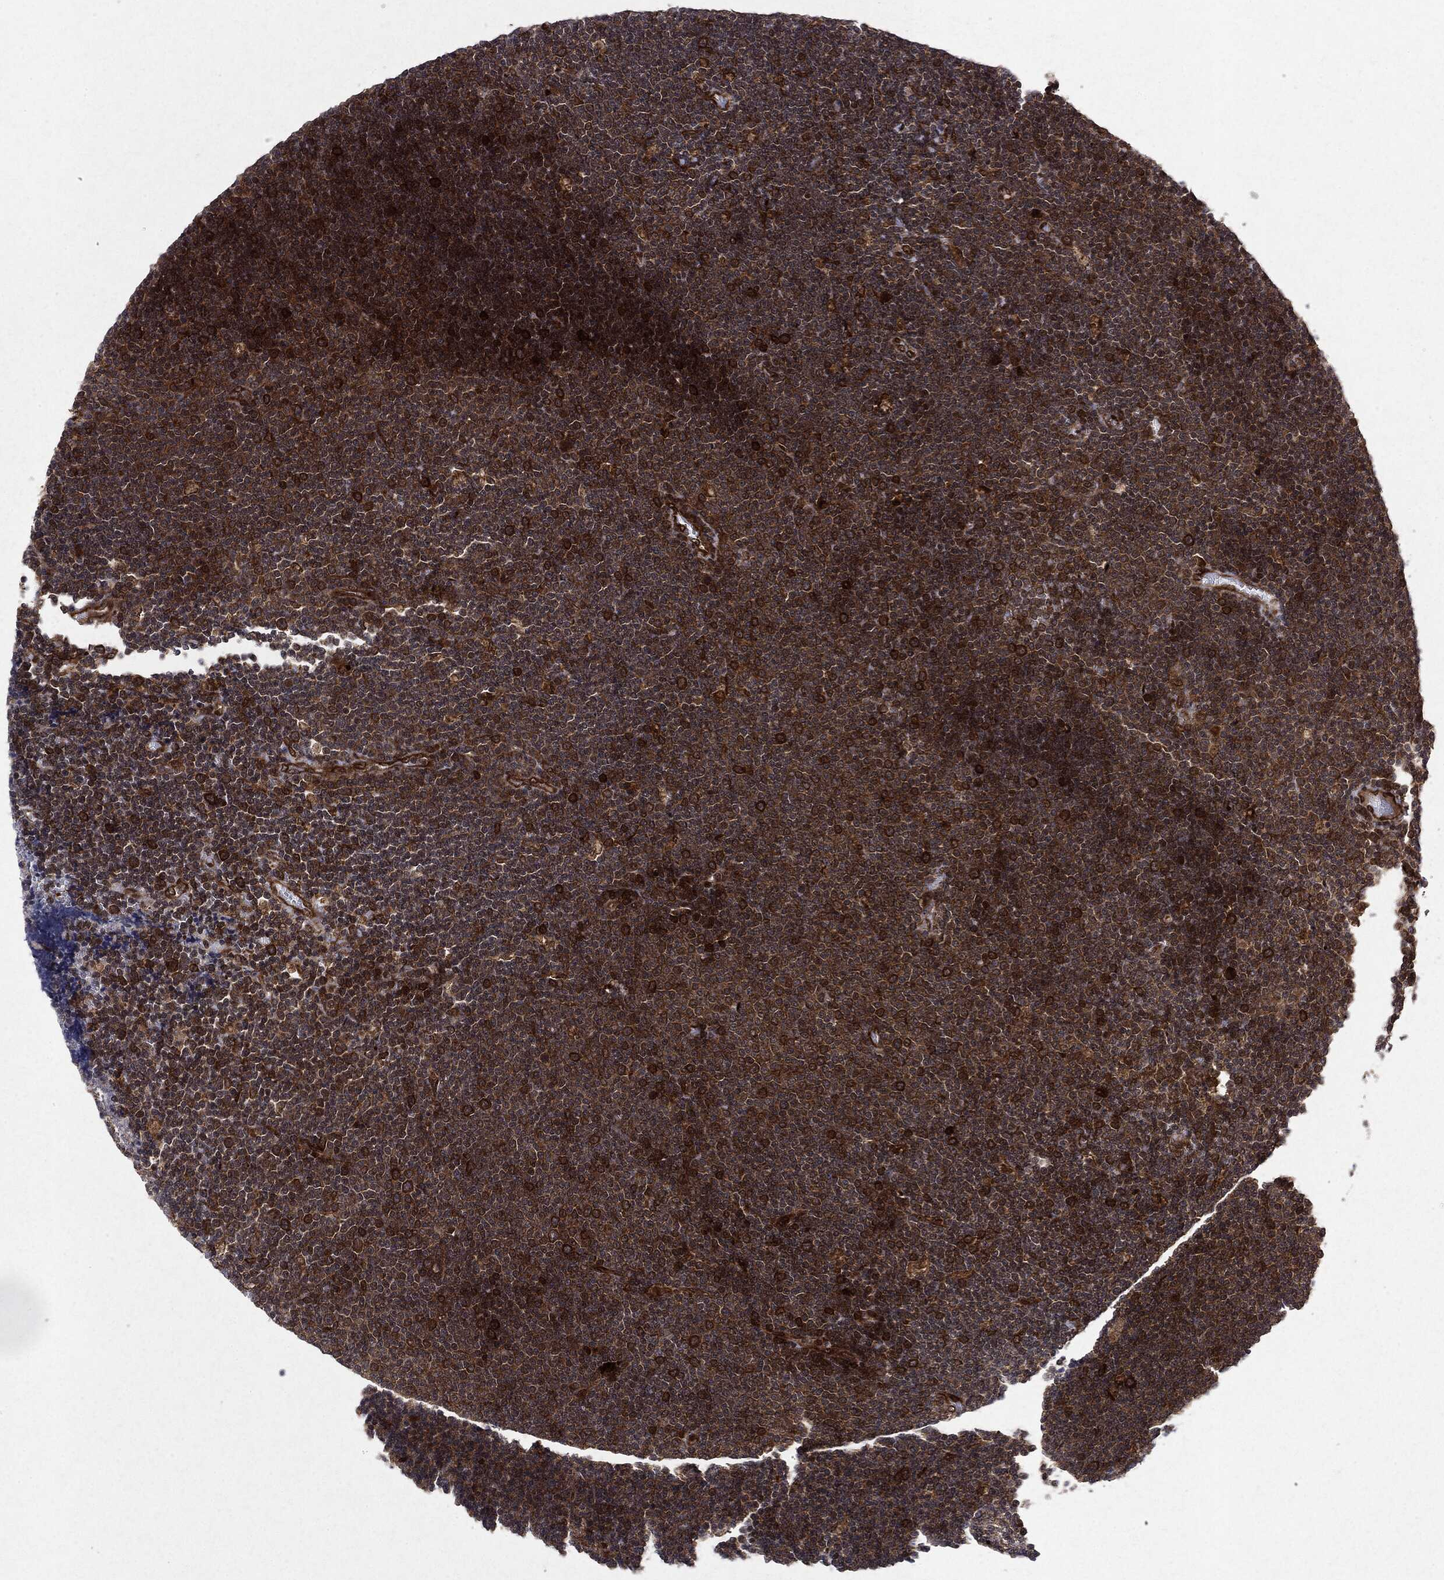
{"staining": {"intensity": "moderate", "quantity": ">75%", "location": "cytoplasmic/membranous"}, "tissue": "lymphoma", "cell_type": "Tumor cells", "image_type": "cancer", "snomed": [{"axis": "morphology", "description": "Malignant lymphoma, non-Hodgkin's type, Low grade"}, {"axis": "topography", "description": "Brain"}], "caption": "Malignant lymphoma, non-Hodgkin's type (low-grade) stained for a protein demonstrates moderate cytoplasmic/membranous positivity in tumor cells.", "gene": "OTUB1", "patient": {"sex": "female", "age": 66}}